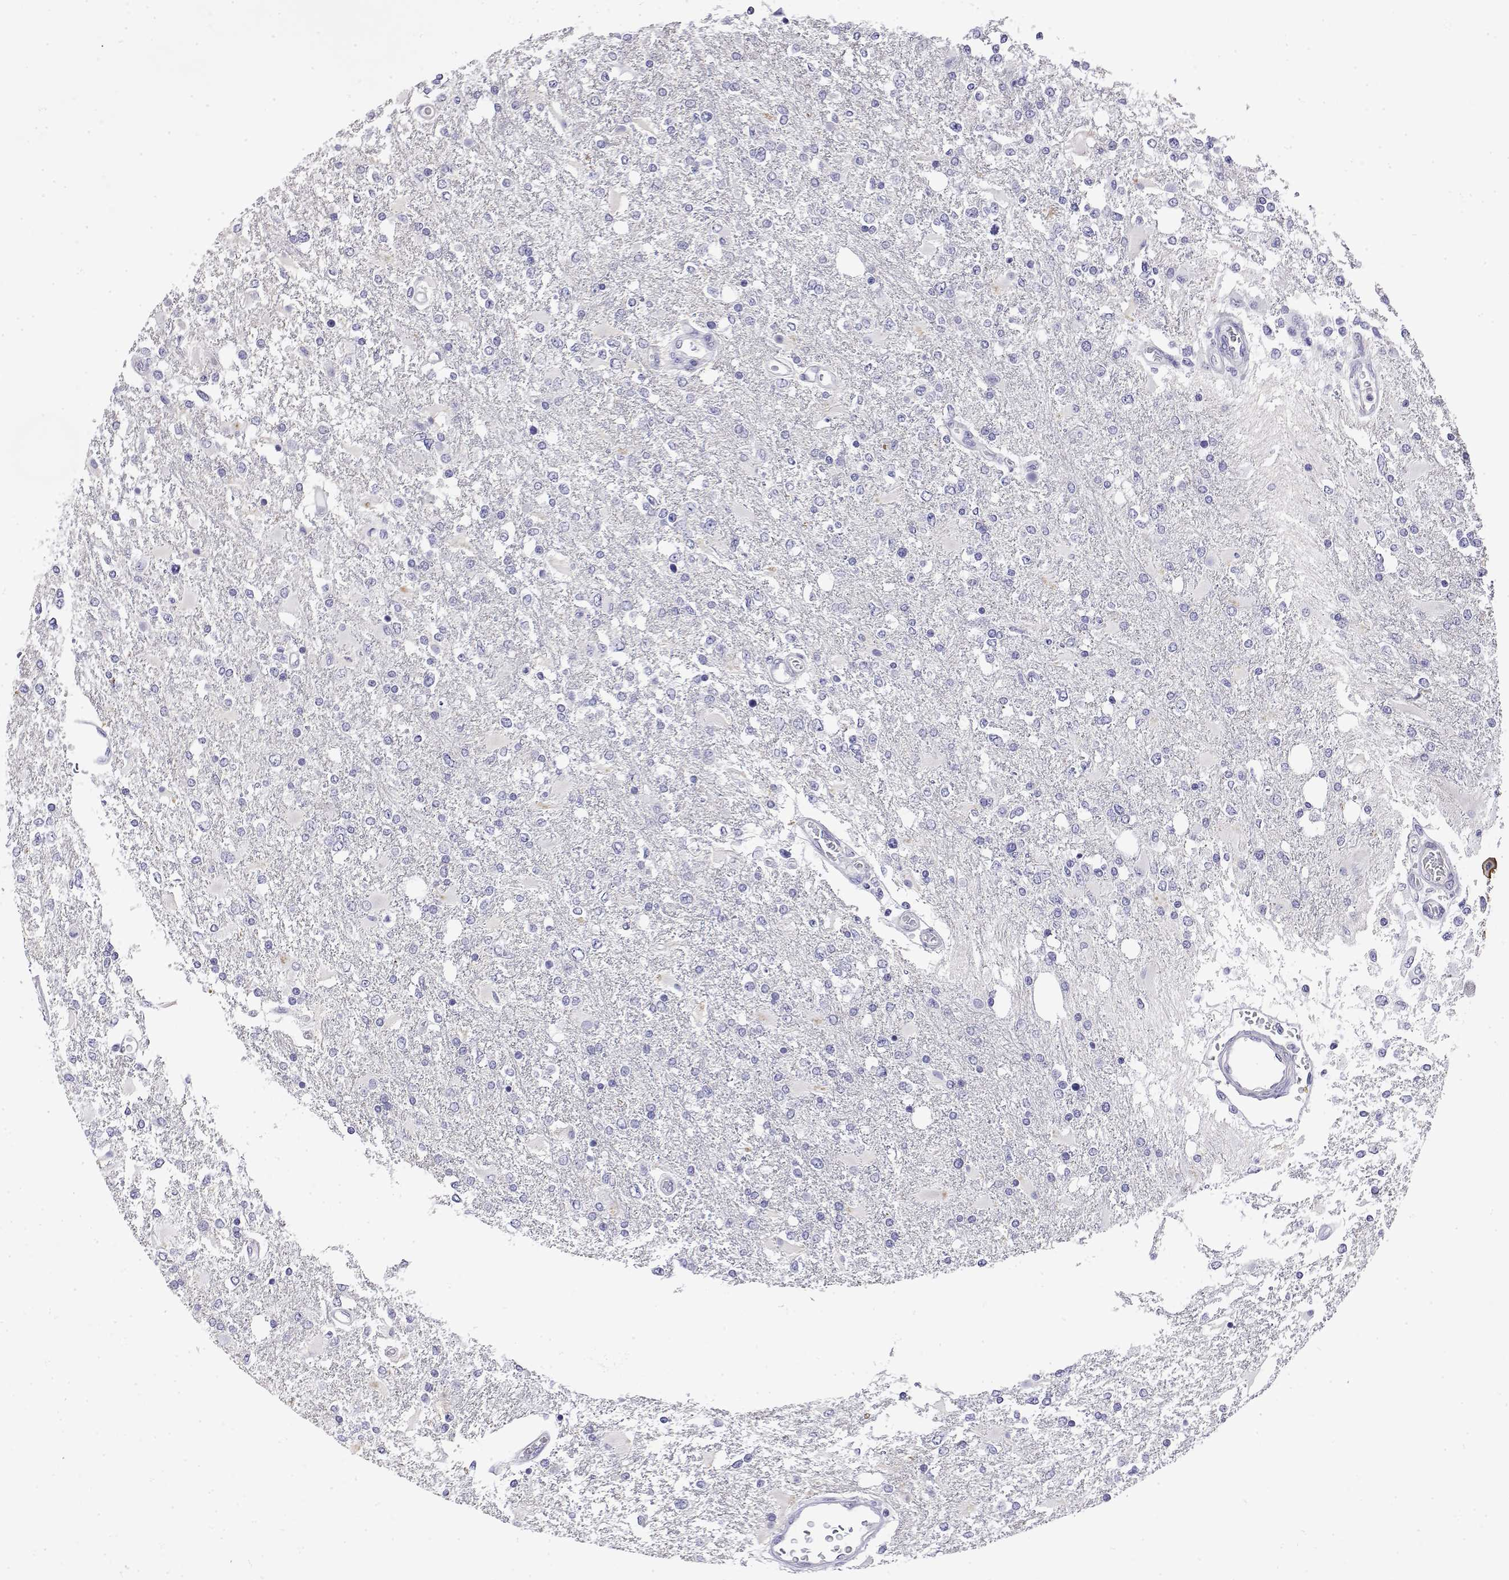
{"staining": {"intensity": "negative", "quantity": "none", "location": "none"}, "tissue": "glioma", "cell_type": "Tumor cells", "image_type": "cancer", "snomed": [{"axis": "morphology", "description": "Glioma, malignant, High grade"}, {"axis": "topography", "description": "Cerebral cortex"}], "caption": "This is an immunohistochemistry image of malignant glioma (high-grade). There is no positivity in tumor cells.", "gene": "LY6D", "patient": {"sex": "male", "age": 79}}